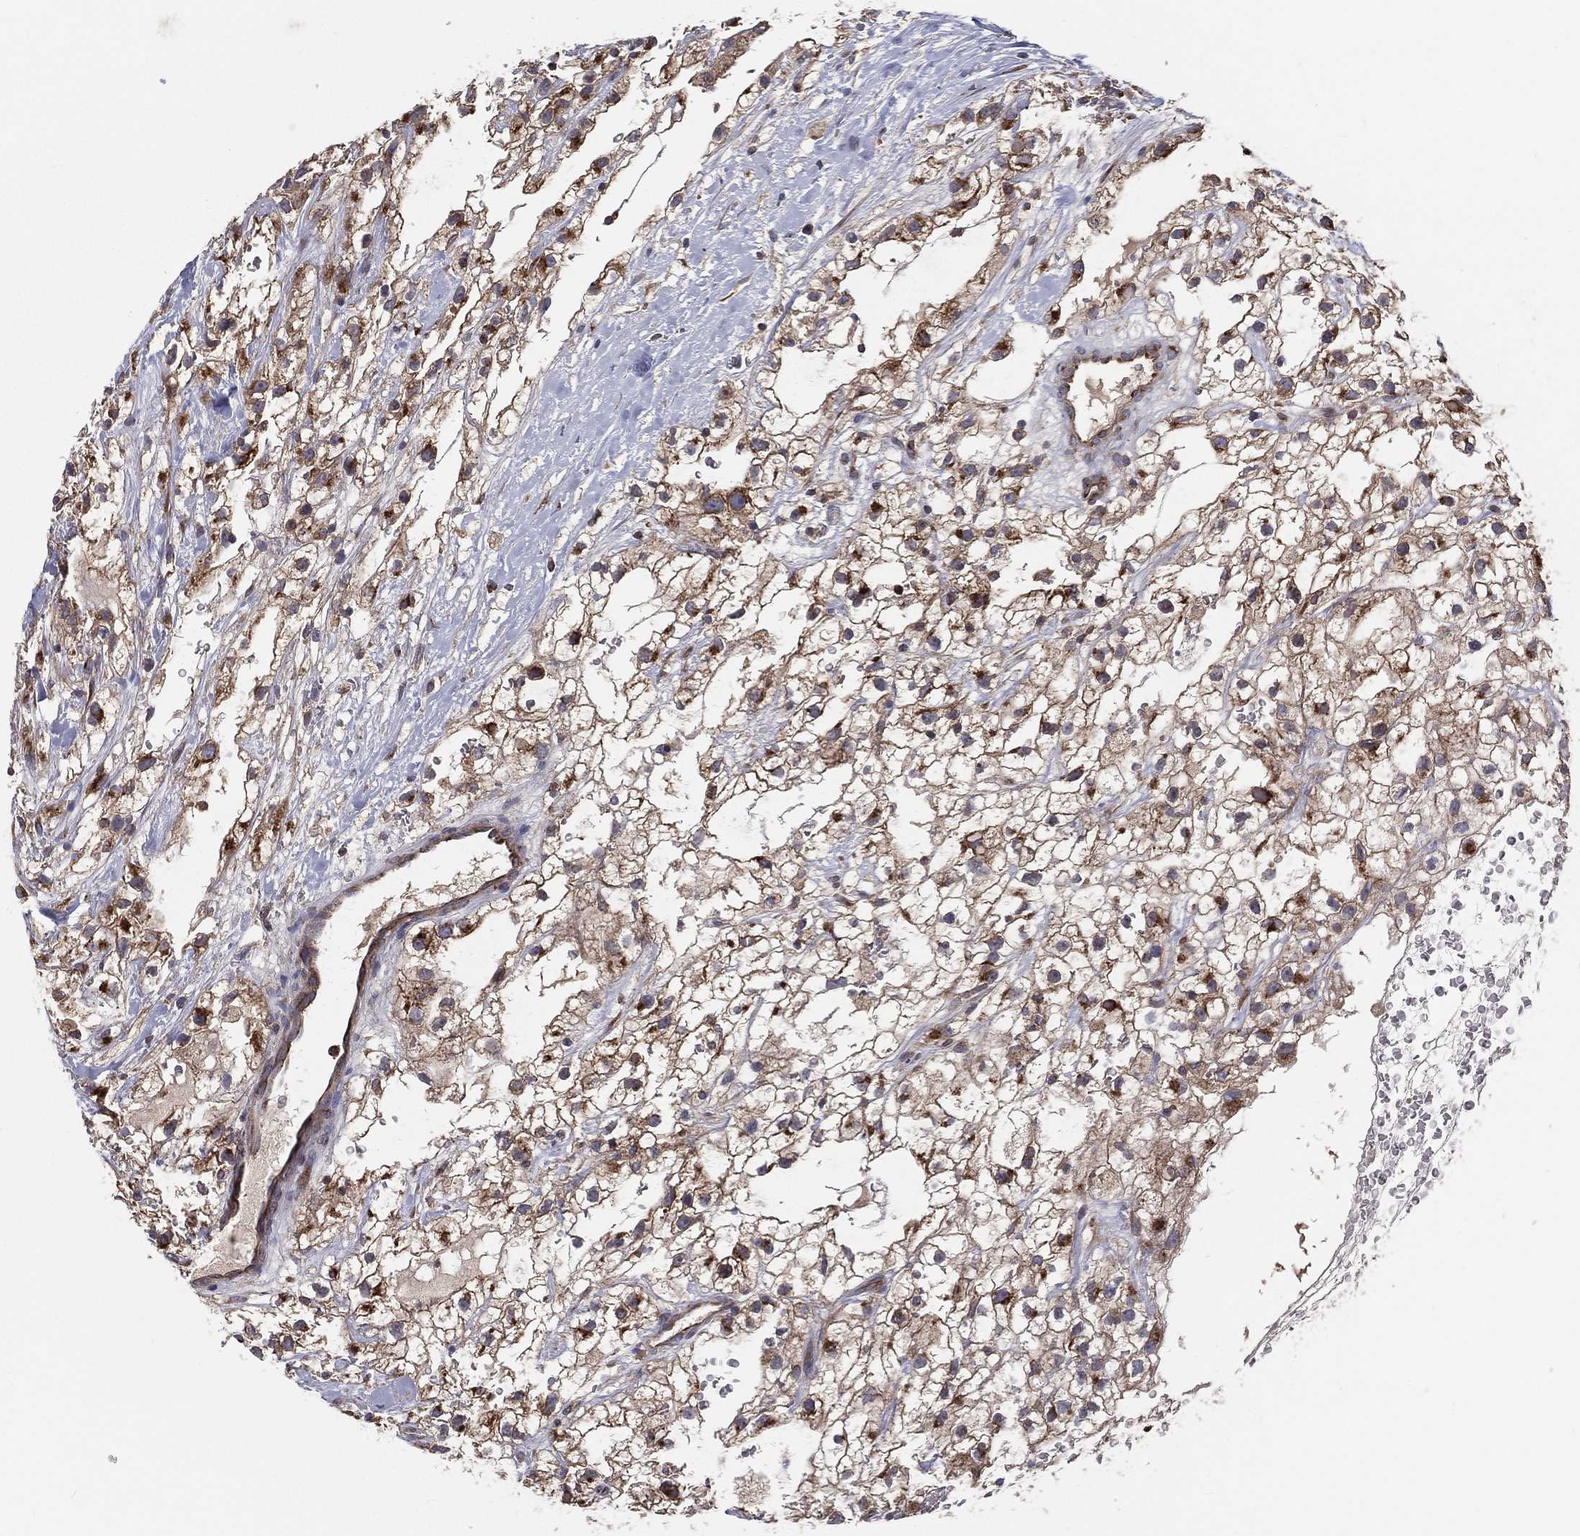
{"staining": {"intensity": "moderate", "quantity": ">75%", "location": "cytoplasmic/membranous"}, "tissue": "renal cancer", "cell_type": "Tumor cells", "image_type": "cancer", "snomed": [{"axis": "morphology", "description": "Adenocarcinoma, NOS"}, {"axis": "topography", "description": "Kidney"}], "caption": "There is medium levels of moderate cytoplasmic/membranous expression in tumor cells of renal cancer (adenocarcinoma), as demonstrated by immunohistochemical staining (brown color).", "gene": "EIF2B5", "patient": {"sex": "male", "age": 59}}